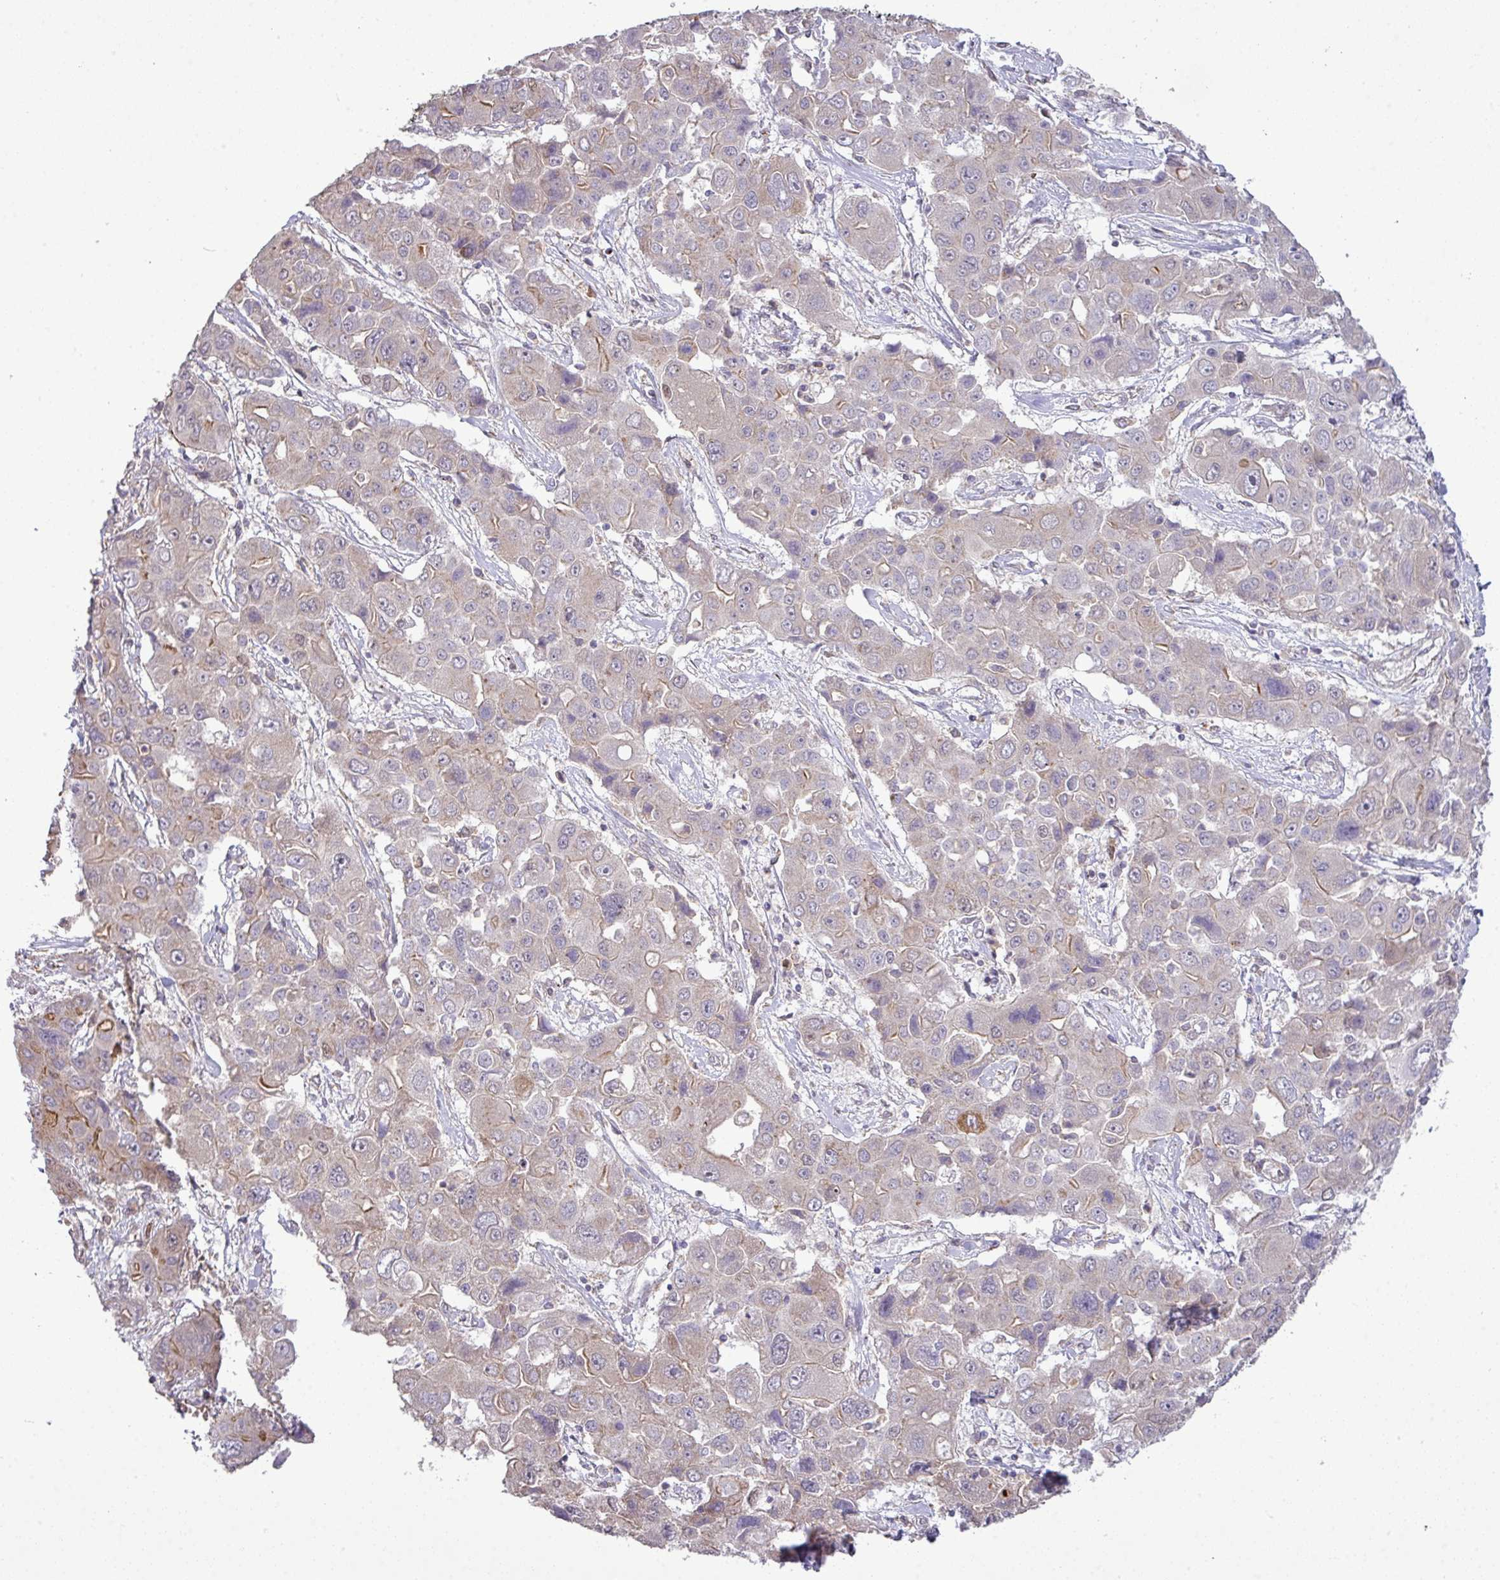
{"staining": {"intensity": "moderate", "quantity": "<25%", "location": "cytoplasmic/membranous"}, "tissue": "liver cancer", "cell_type": "Tumor cells", "image_type": "cancer", "snomed": [{"axis": "morphology", "description": "Cholangiocarcinoma"}, {"axis": "topography", "description": "Liver"}], "caption": "This photomicrograph displays IHC staining of human liver cancer, with low moderate cytoplasmic/membranous expression in about <25% of tumor cells.", "gene": "TPRA1", "patient": {"sex": "male", "age": 67}}